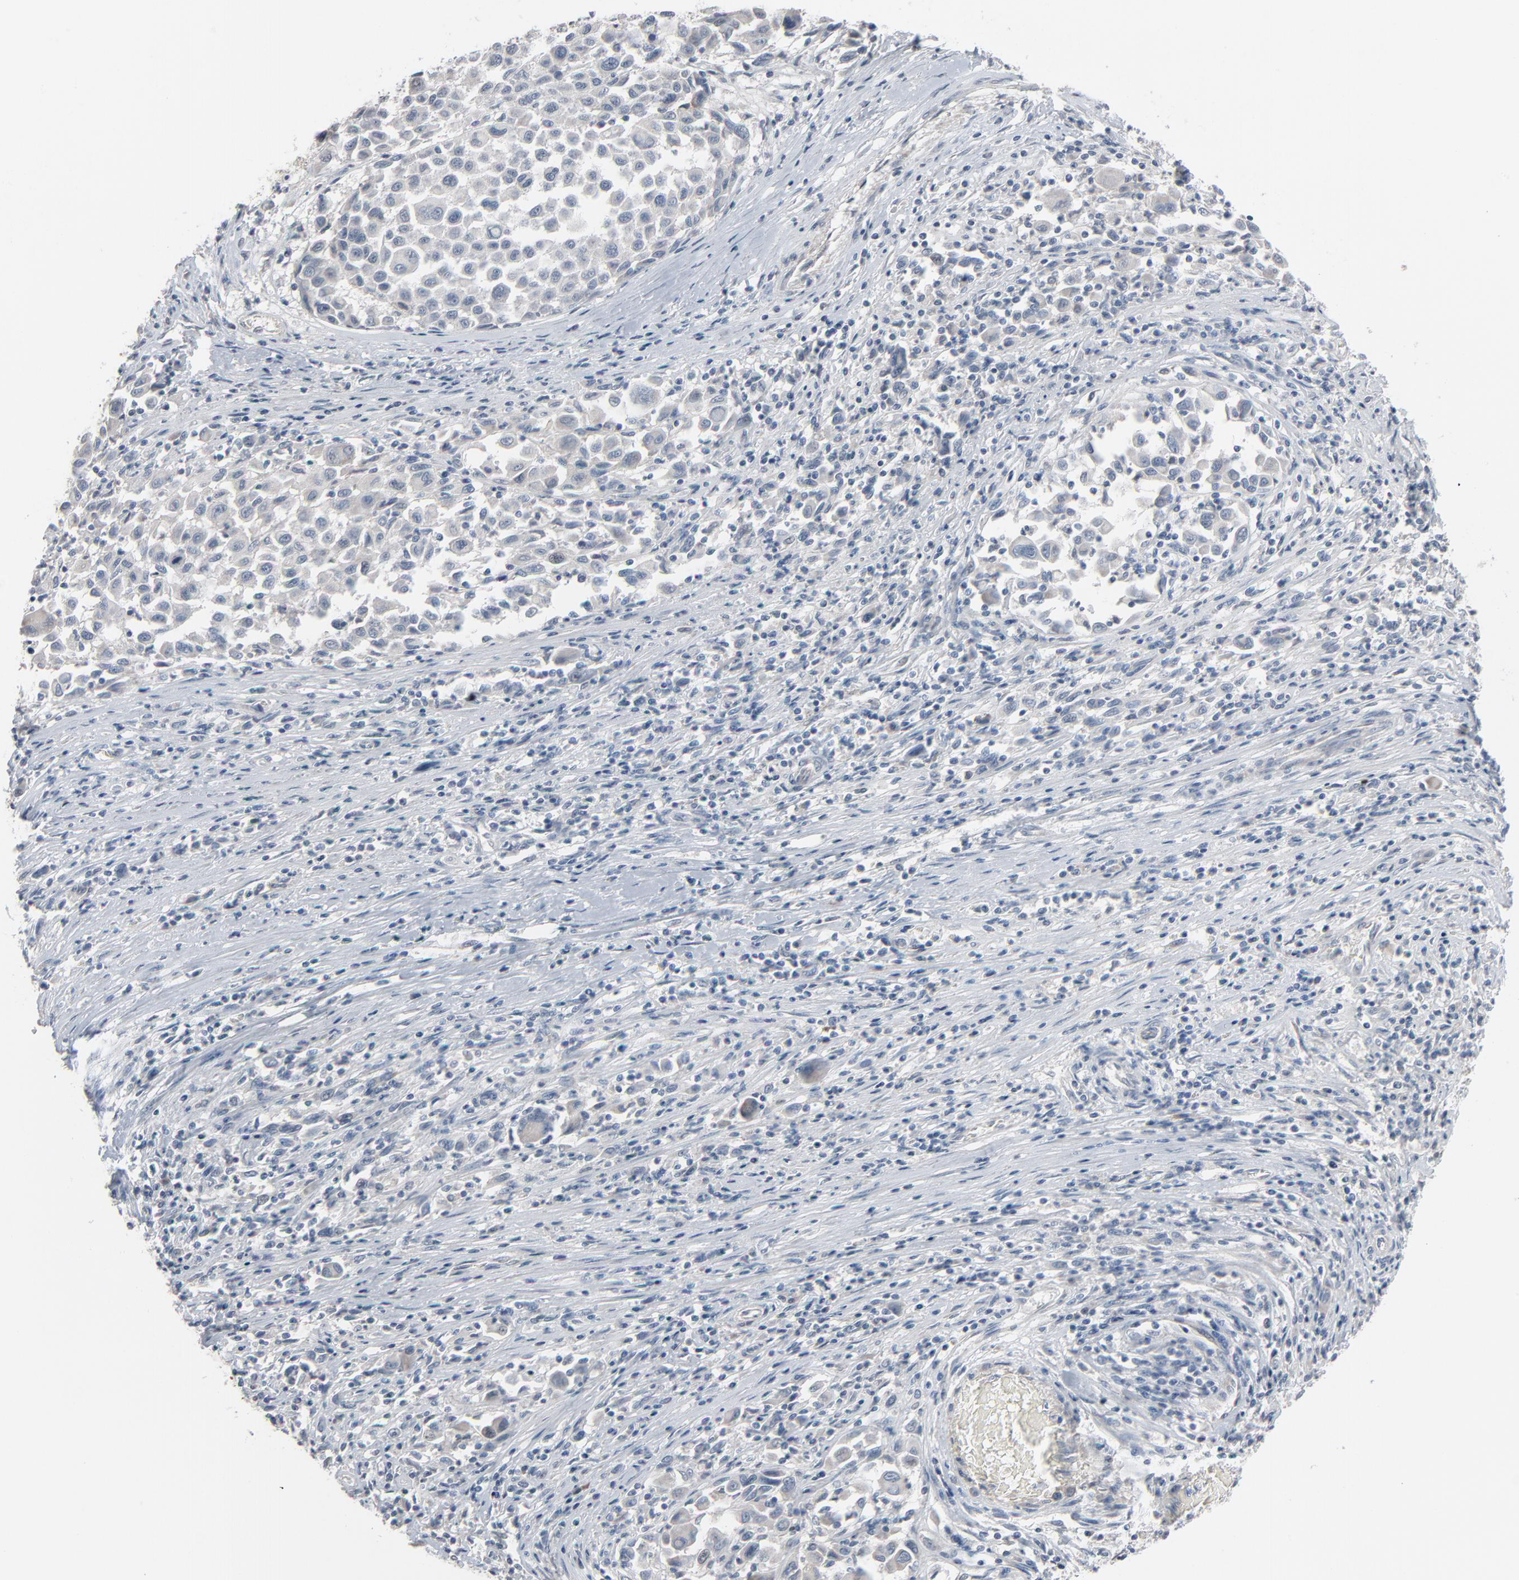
{"staining": {"intensity": "negative", "quantity": "none", "location": "none"}, "tissue": "melanoma", "cell_type": "Tumor cells", "image_type": "cancer", "snomed": [{"axis": "morphology", "description": "Malignant melanoma, Metastatic site"}, {"axis": "topography", "description": "Lymph node"}], "caption": "Human melanoma stained for a protein using immunohistochemistry exhibits no positivity in tumor cells.", "gene": "SAGE1", "patient": {"sex": "male", "age": 61}}